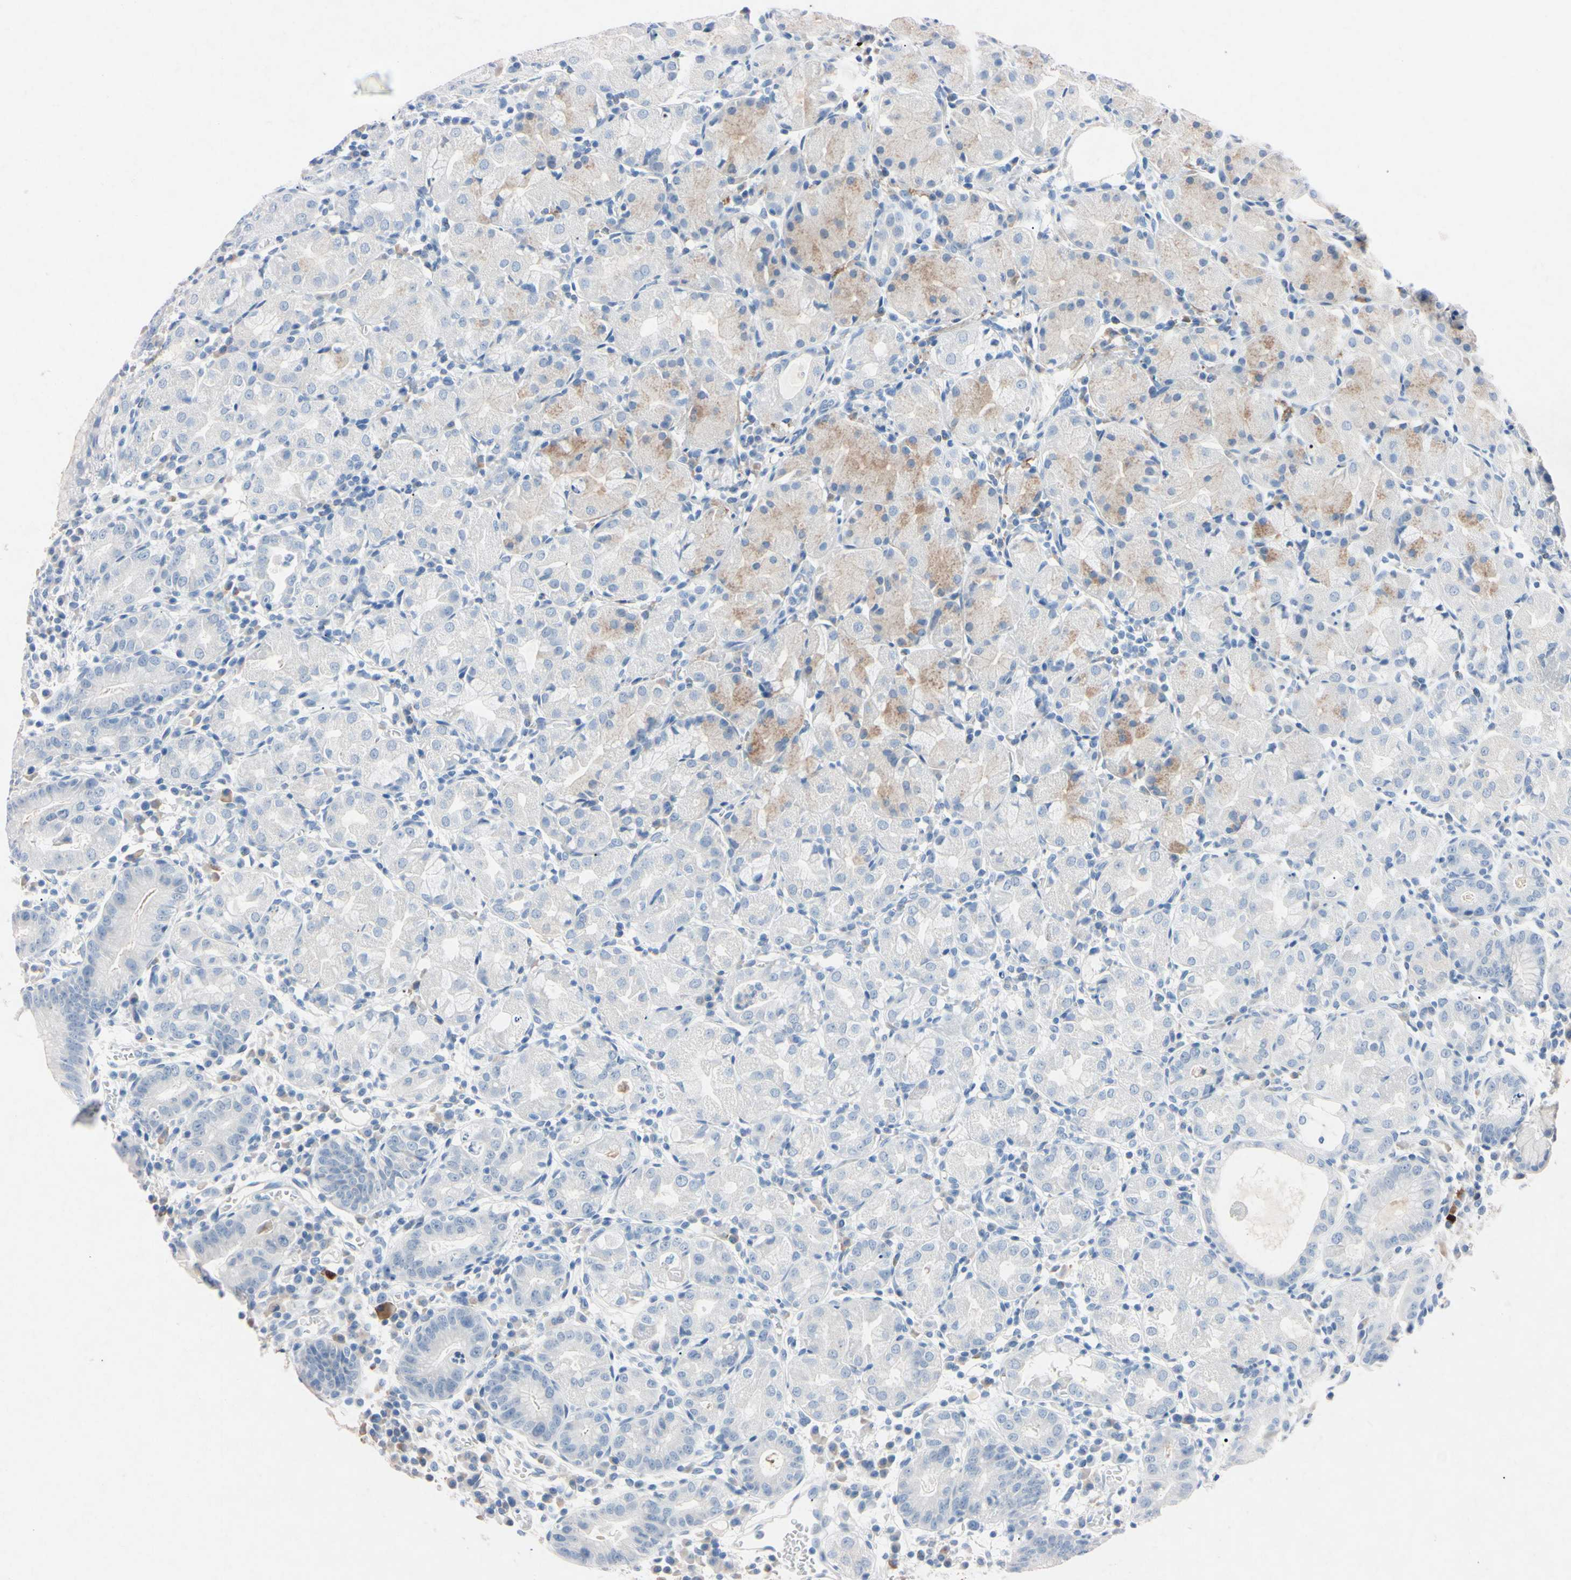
{"staining": {"intensity": "moderate", "quantity": "<25%", "location": "cytoplasmic/membranous"}, "tissue": "stomach", "cell_type": "Glandular cells", "image_type": "normal", "snomed": [{"axis": "morphology", "description": "Normal tissue, NOS"}, {"axis": "topography", "description": "Stomach"}, {"axis": "topography", "description": "Stomach, lower"}], "caption": "A low amount of moderate cytoplasmic/membranous positivity is identified in about <25% of glandular cells in benign stomach.", "gene": "ELN", "patient": {"sex": "female", "age": 75}}